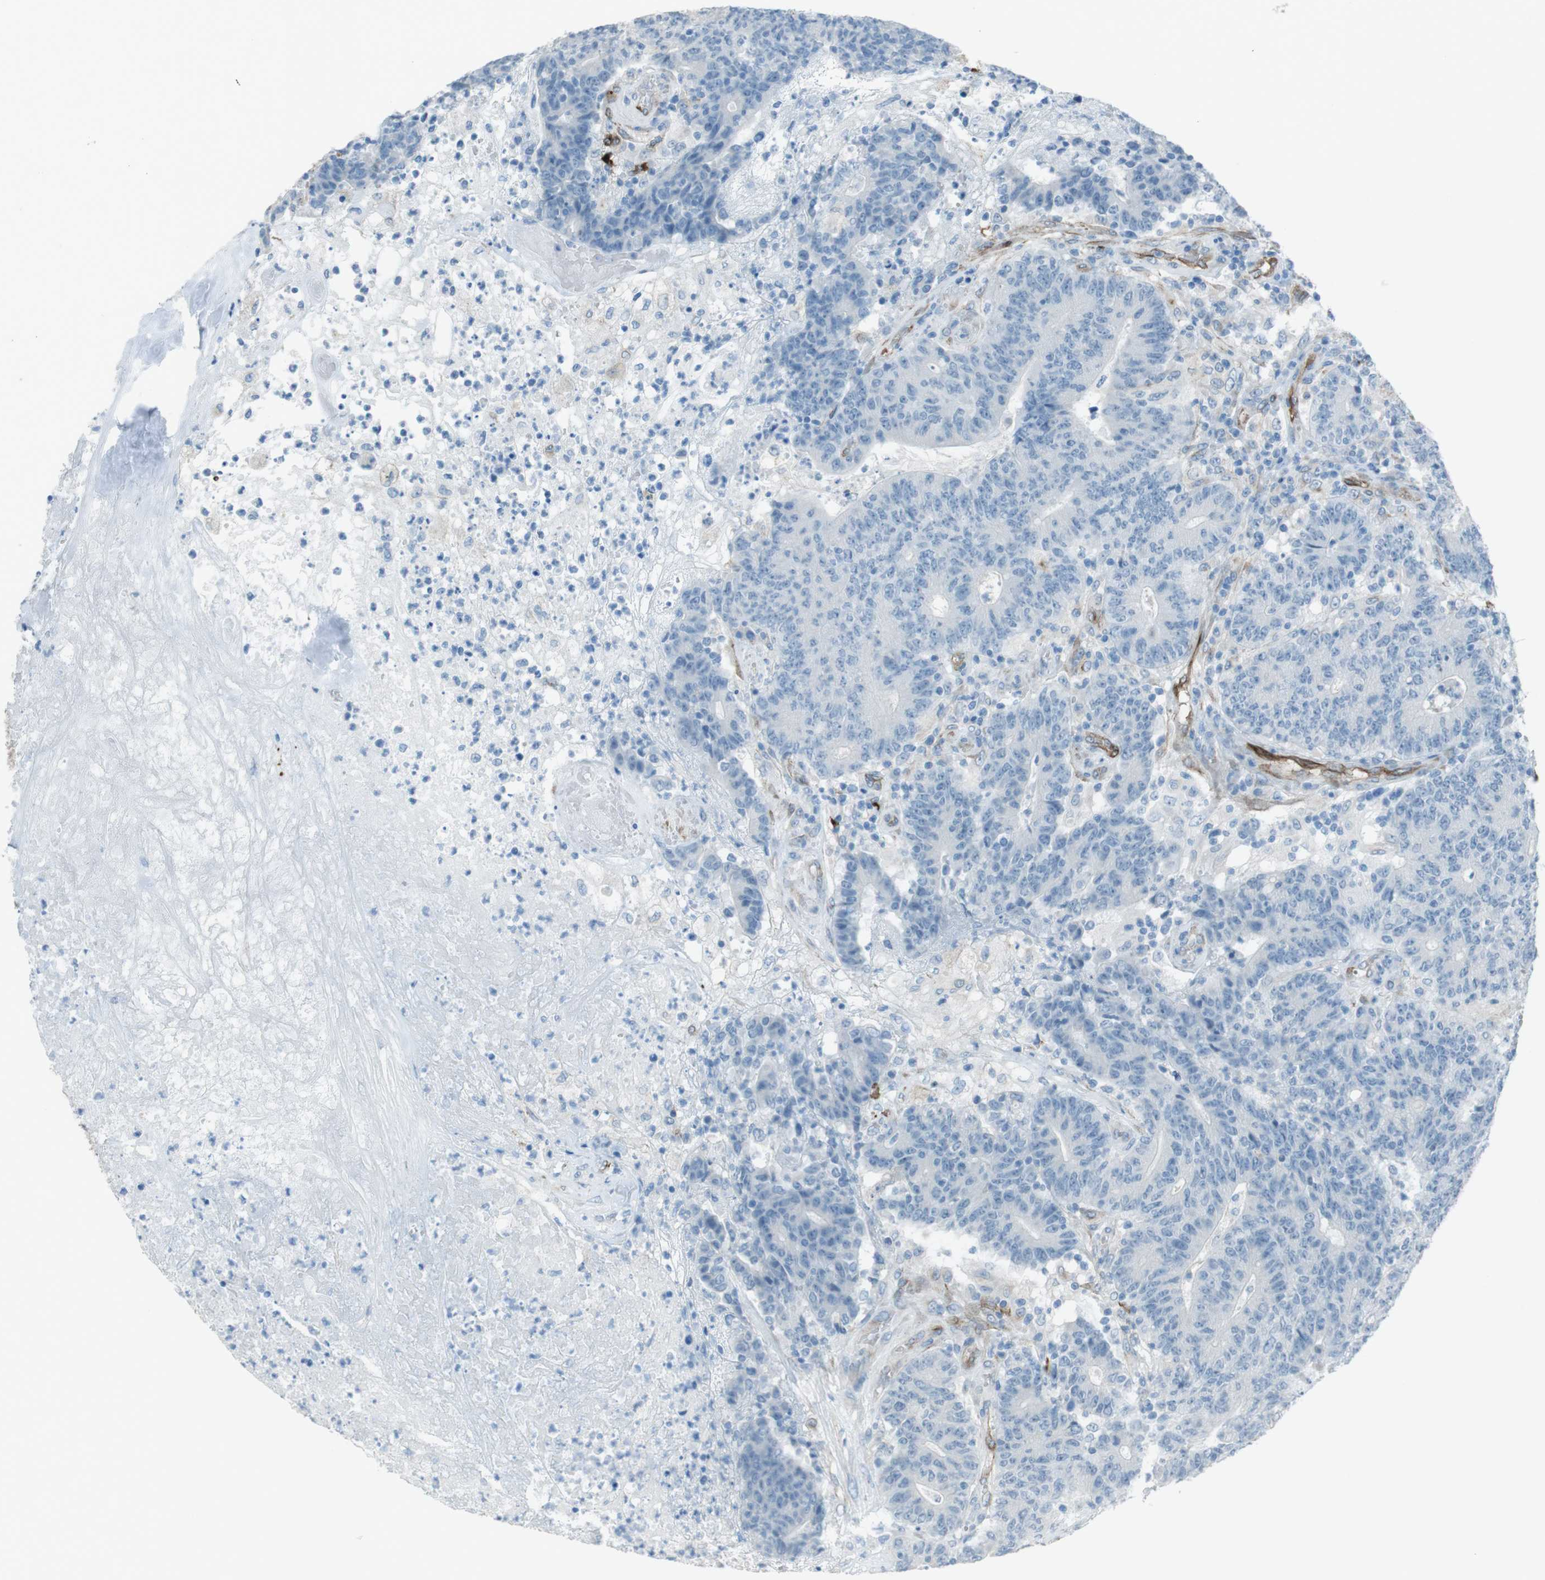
{"staining": {"intensity": "negative", "quantity": "none", "location": "none"}, "tissue": "colorectal cancer", "cell_type": "Tumor cells", "image_type": "cancer", "snomed": [{"axis": "morphology", "description": "Normal tissue, NOS"}, {"axis": "morphology", "description": "Adenocarcinoma, NOS"}, {"axis": "topography", "description": "Colon"}], "caption": "Colorectal adenocarcinoma stained for a protein using immunohistochemistry demonstrates no positivity tumor cells.", "gene": "TUBB2A", "patient": {"sex": "female", "age": 75}}